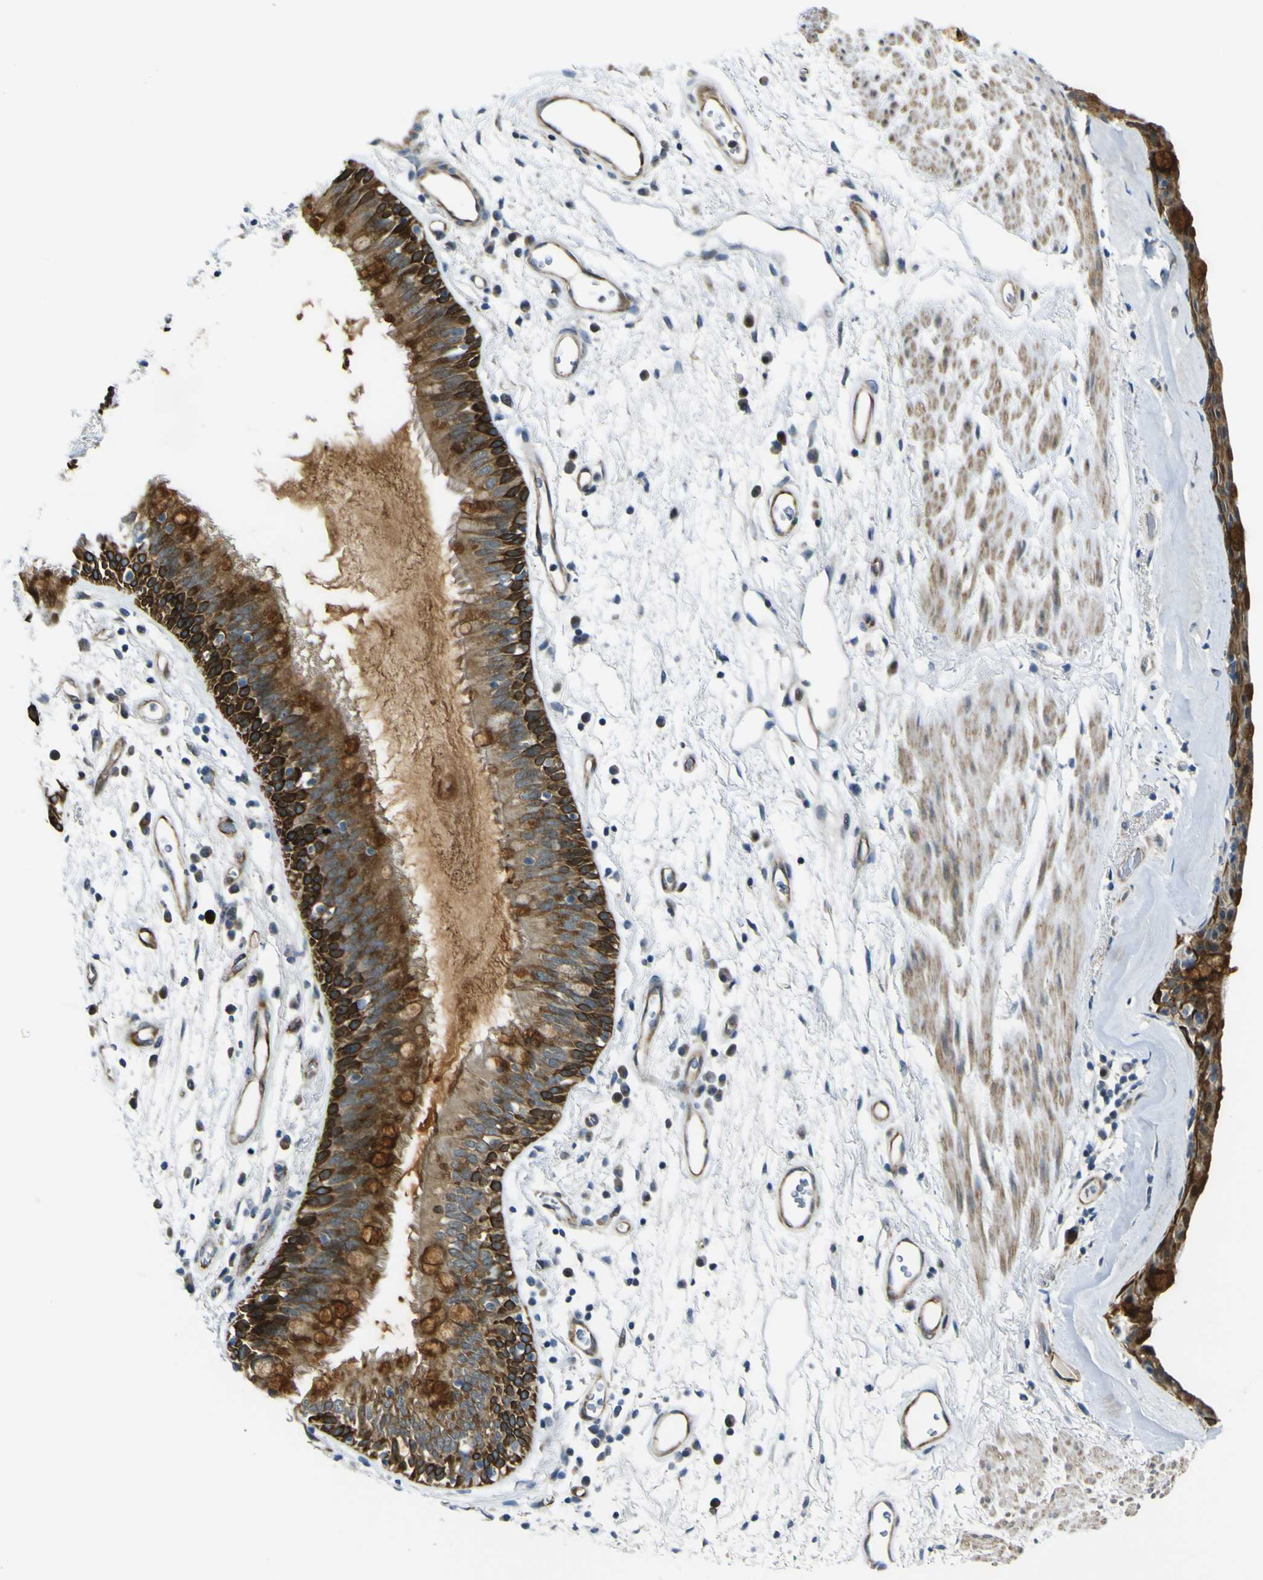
{"staining": {"intensity": "strong", "quantity": ">75%", "location": "cytoplasmic/membranous"}, "tissue": "bronchus", "cell_type": "Respiratory epithelial cells", "image_type": "normal", "snomed": [{"axis": "morphology", "description": "Normal tissue, NOS"}, {"axis": "morphology", "description": "Adenocarcinoma, NOS"}, {"axis": "topography", "description": "Bronchus"}, {"axis": "topography", "description": "Lung"}], "caption": "Immunohistochemistry histopathology image of unremarkable human bronchus stained for a protein (brown), which exhibits high levels of strong cytoplasmic/membranous staining in about >75% of respiratory epithelial cells.", "gene": "KDM7A", "patient": {"sex": "female", "age": 54}}